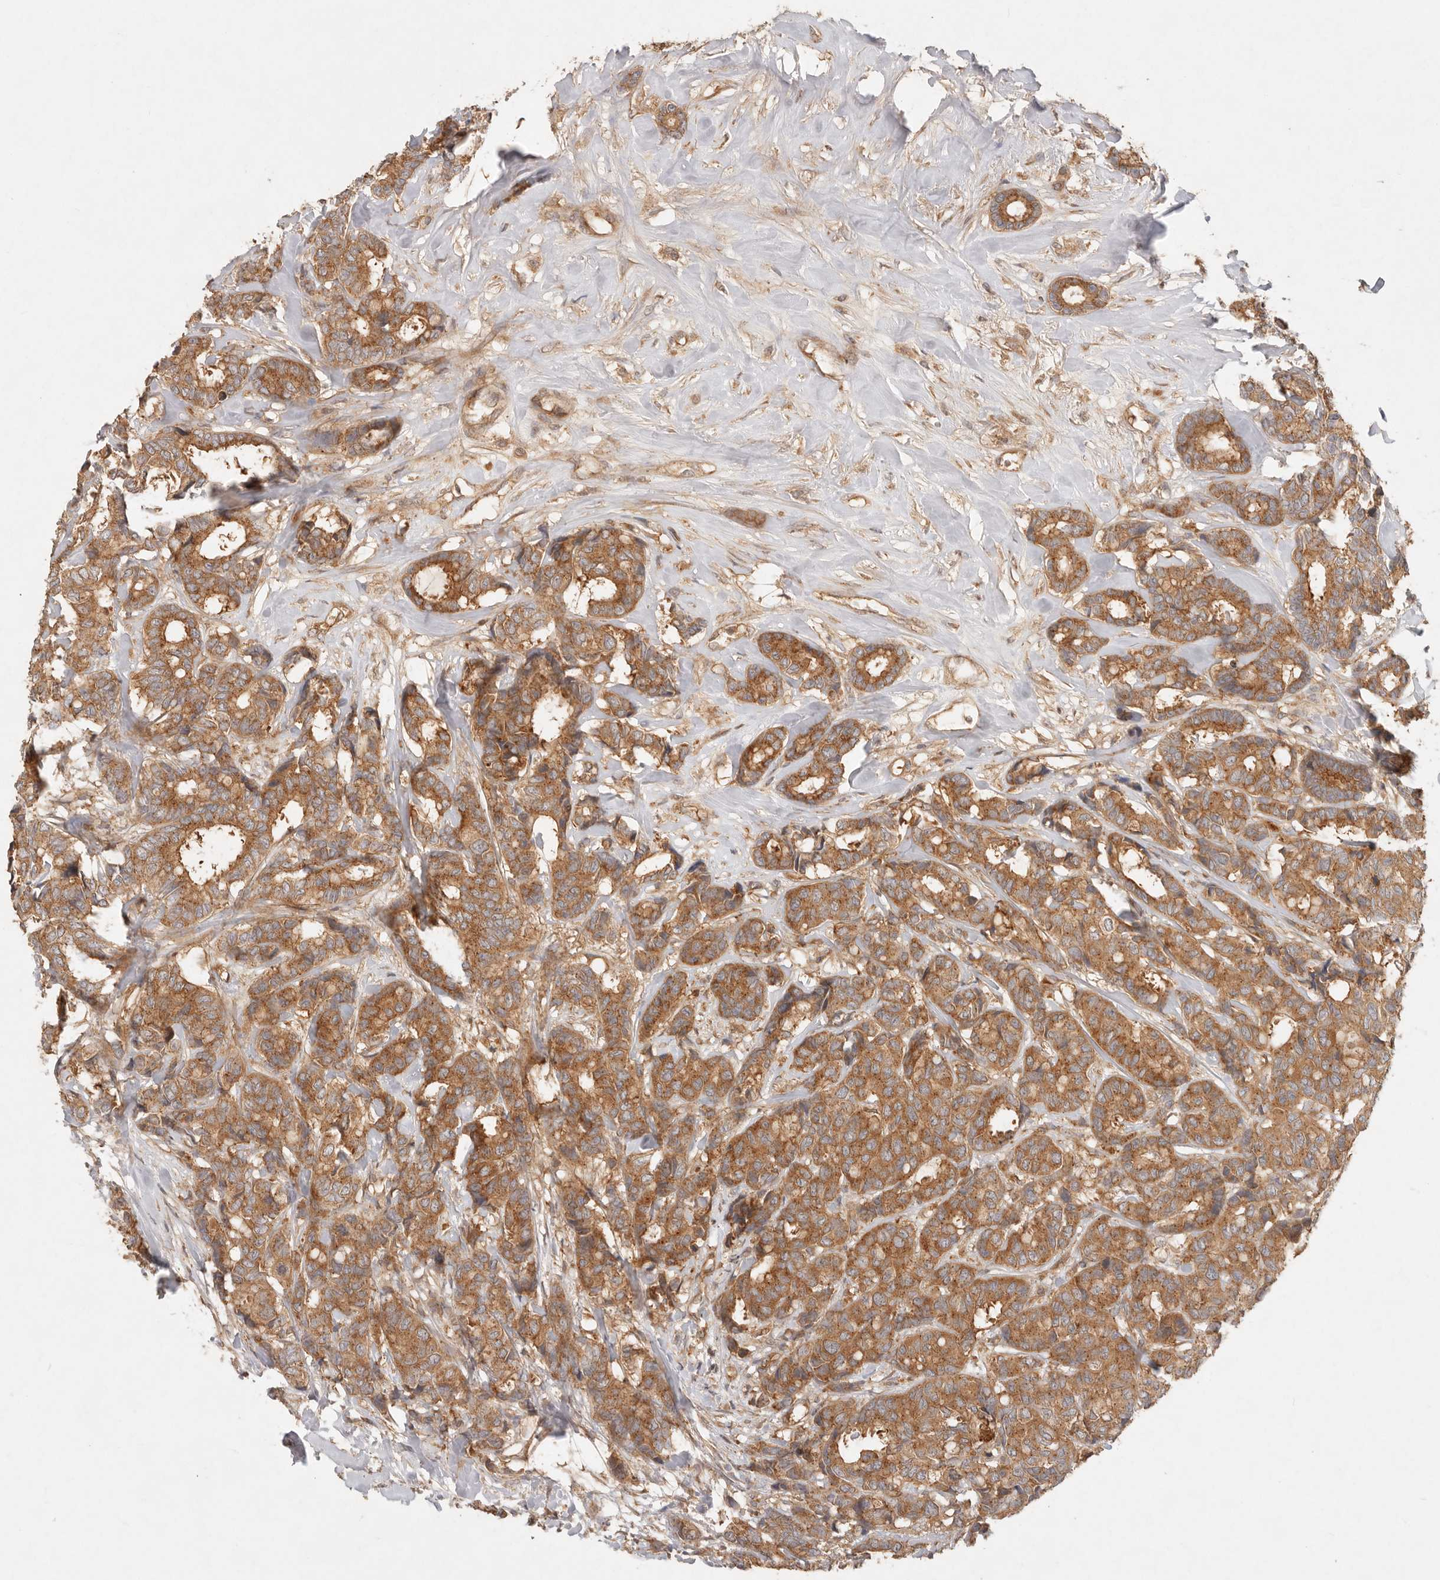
{"staining": {"intensity": "moderate", "quantity": ">75%", "location": "cytoplasmic/membranous"}, "tissue": "breast cancer", "cell_type": "Tumor cells", "image_type": "cancer", "snomed": [{"axis": "morphology", "description": "Duct carcinoma"}, {"axis": "topography", "description": "Breast"}], "caption": "A brown stain highlights moderate cytoplasmic/membranous staining of a protein in human breast infiltrating ductal carcinoma tumor cells. (Stains: DAB (3,3'-diaminobenzidine) in brown, nuclei in blue, Microscopy: brightfield microscopy at high magnification).", "gene": "HECTD3", "patient": {"sex": "female", "age": 87}}